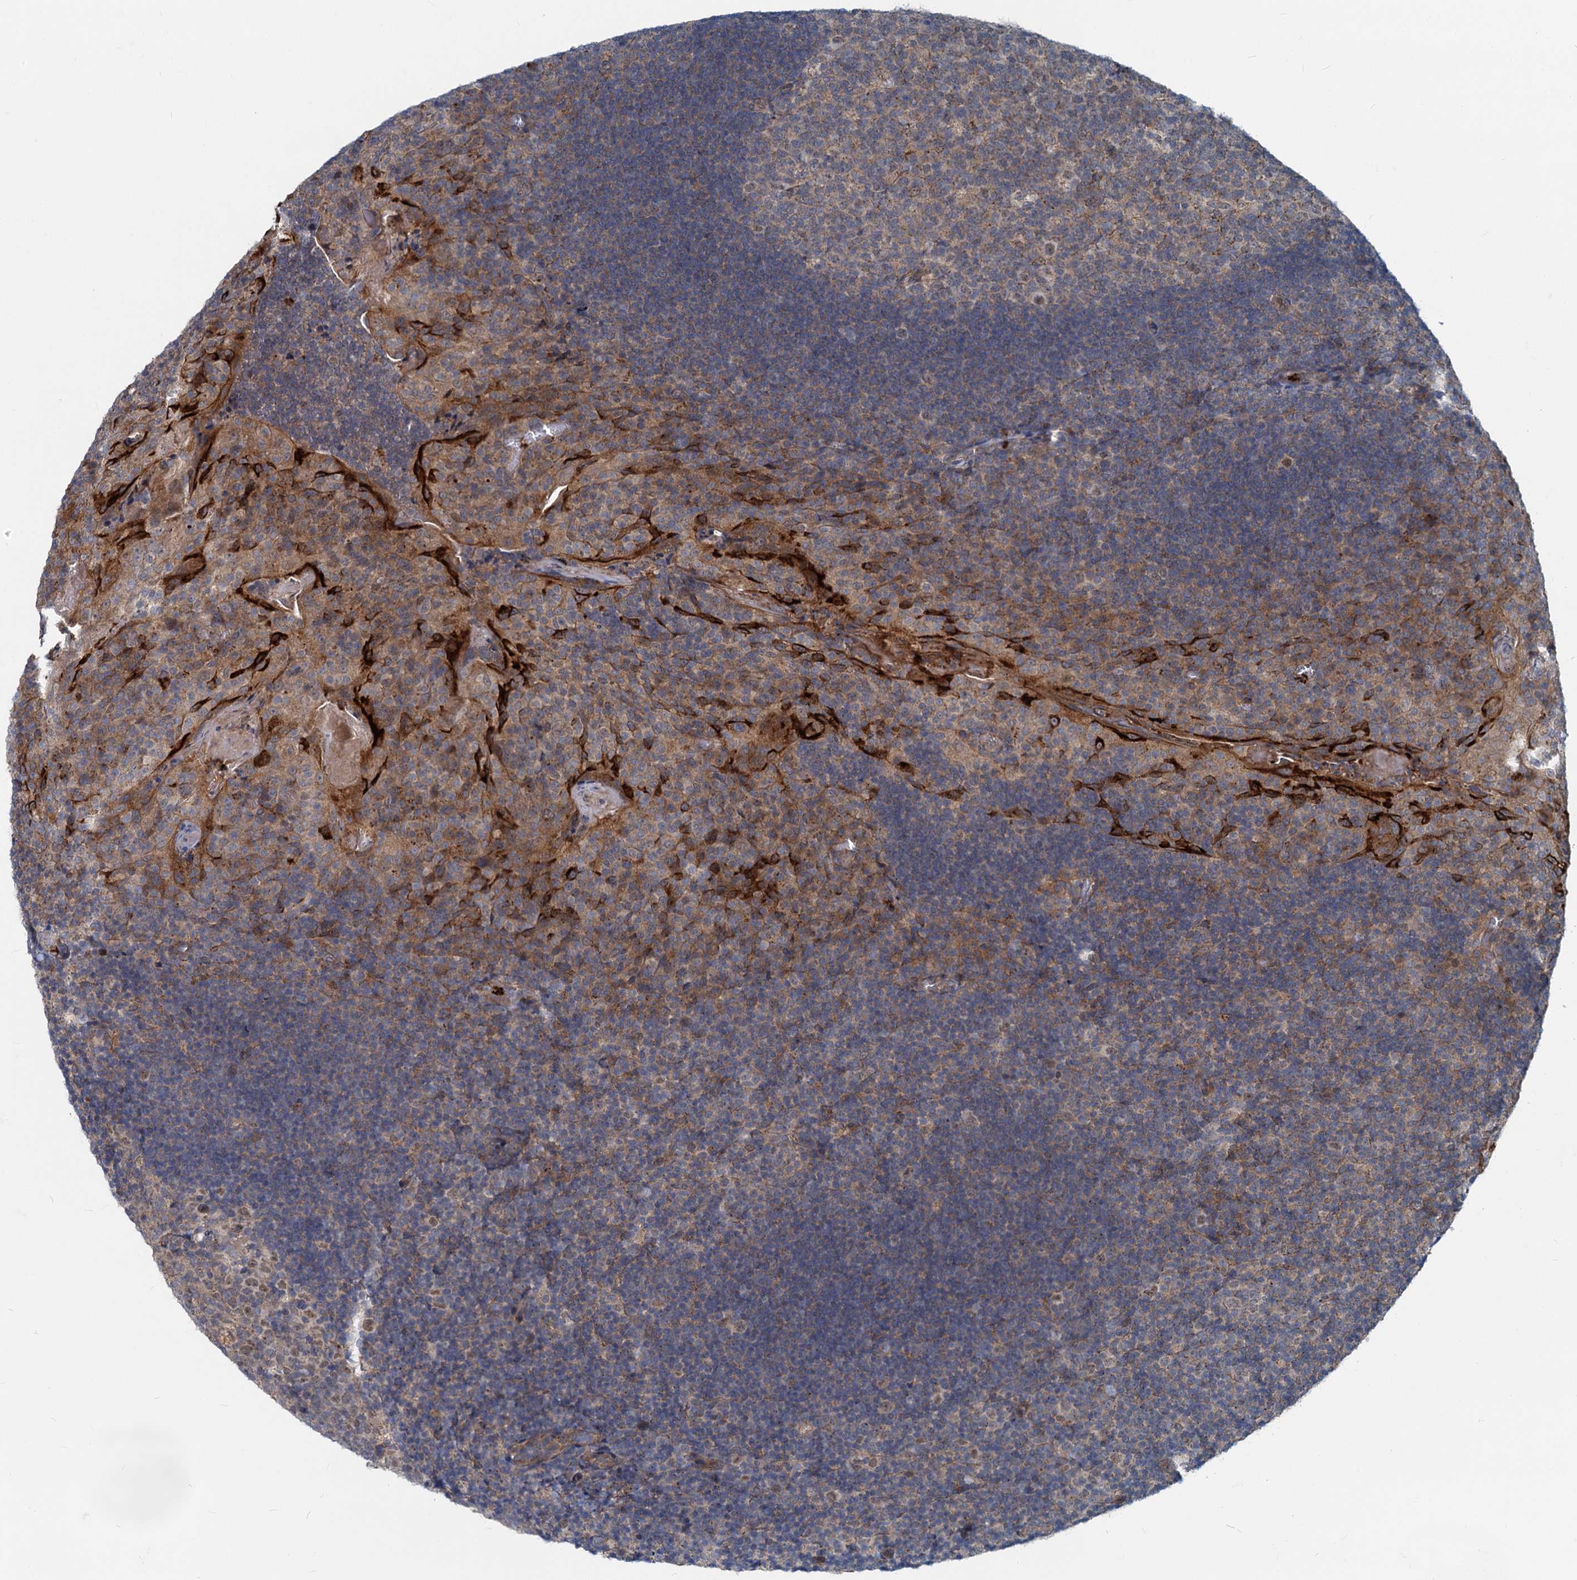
{"staining": {"intensity": "weak", "quantity": "<25%", "location": "cytoplasmic/membranous"}, "tissue": "tonsil", "cell_type": "Germinal center cells", "image_type": "normal", "snomed": [{"axis": "morphology", "description": "Normal tissue, NOS"}, {"axis": "topography", "description": "Tonsil"}], "caption": "An immunohistochemistry (IHC) photomicrograph of benign tonsil is shown. There is no staining in germinal center cells of tonsil.", "gene": "ADCY2", "patient": {"sex": "male", "age": 17}}